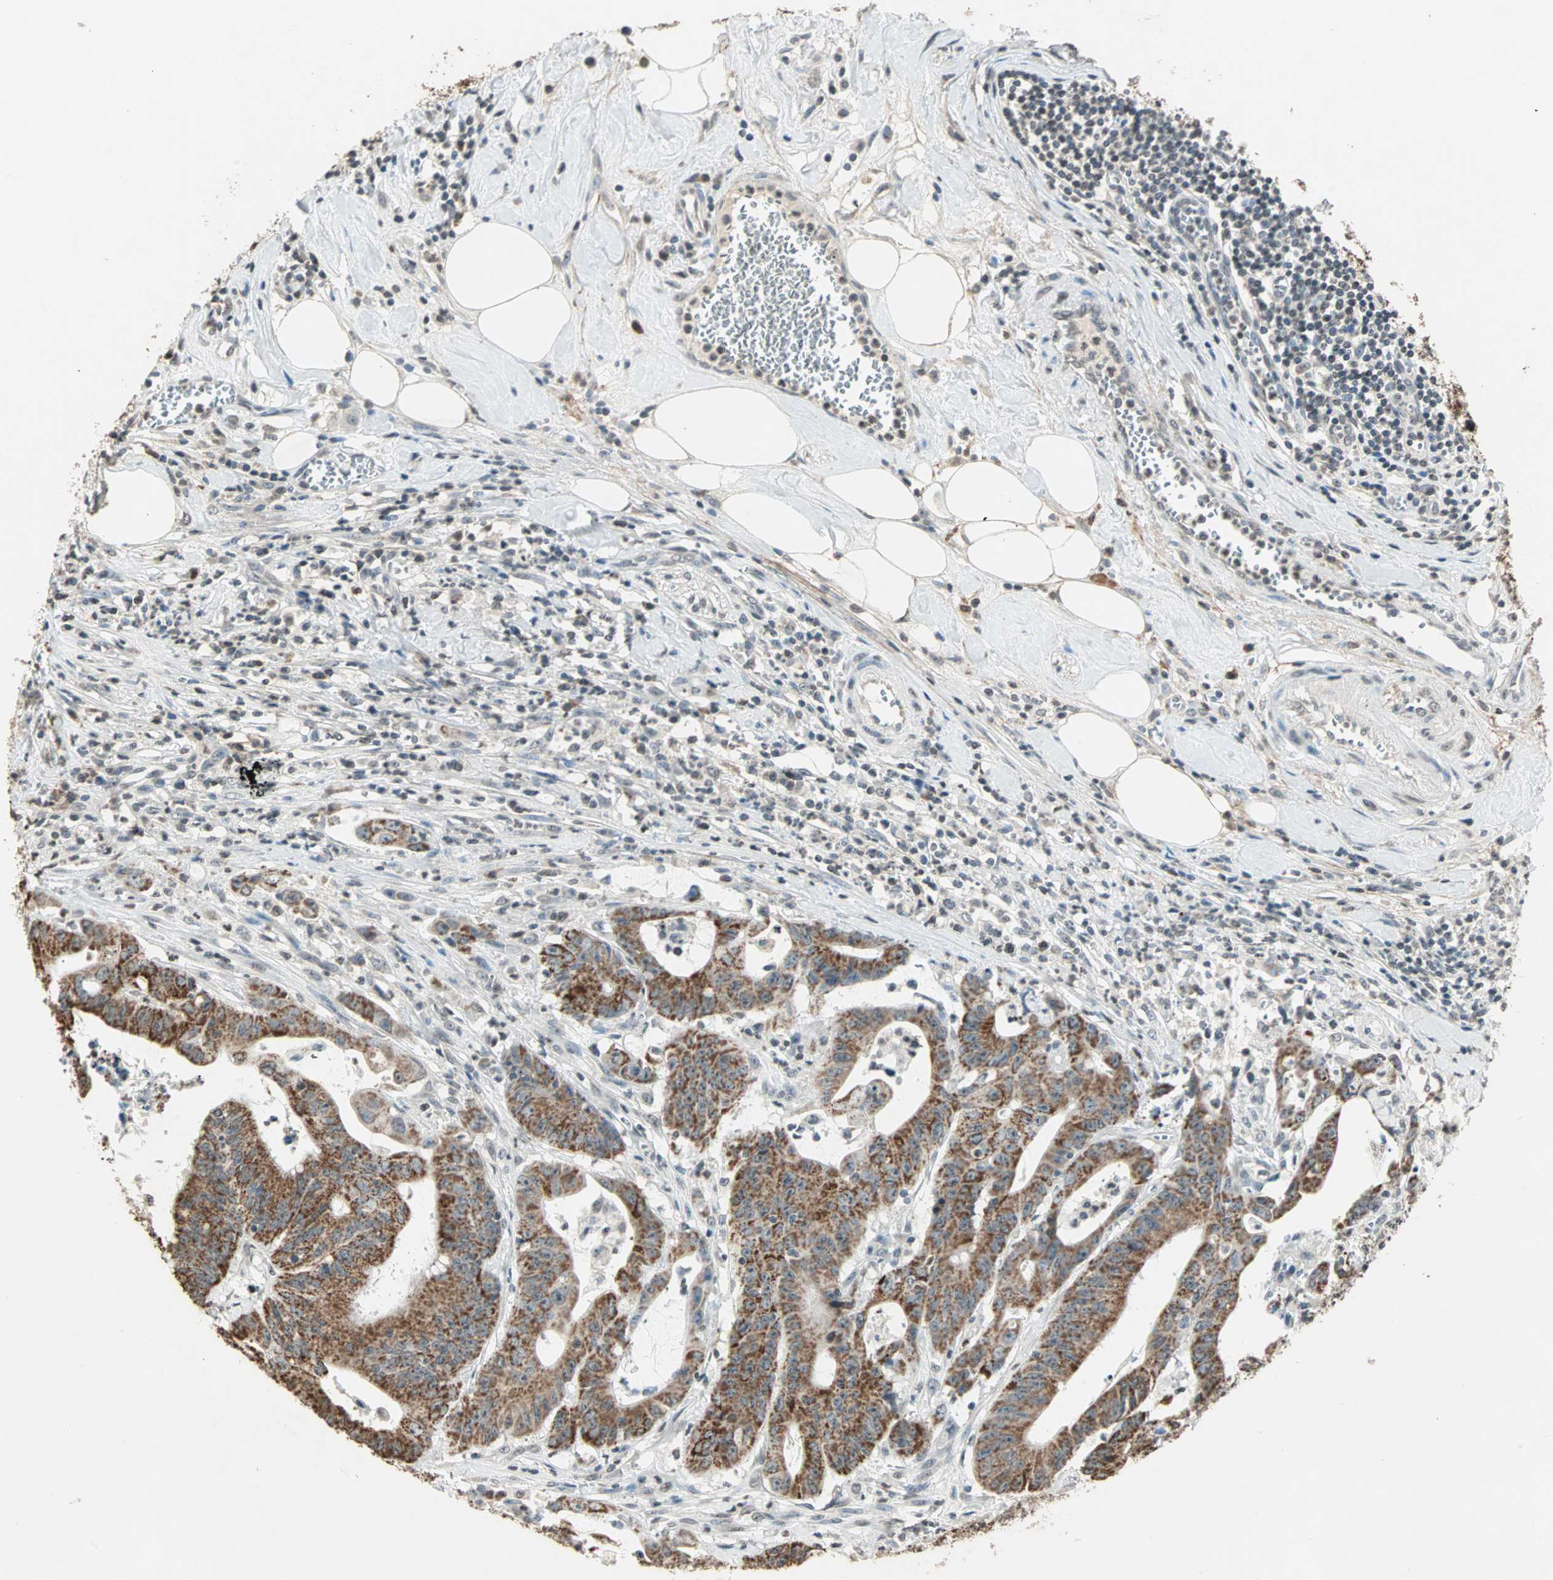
{"staining": {"intensity": "strong", "quantity": ">75%", "location": "cytoplasmic/membranous"}, "tissue": "colorectal cancer", "cell_type": "Tumor cells", "image_type": "cancer", "snomed": [{"axis": "morphology", "description": "Adenocarcinoma, NOS"}, {"axis": "topography", "description": "Colon"}], "caption": "A high-resolution image shows IHC staining of colorectal adenocarcinoma, which displays strong cytoplasmic/membranous expression in about >75% of tumor cells.", "gene": "PRELID1", "patient": {"sex": "male", "age": 45}}